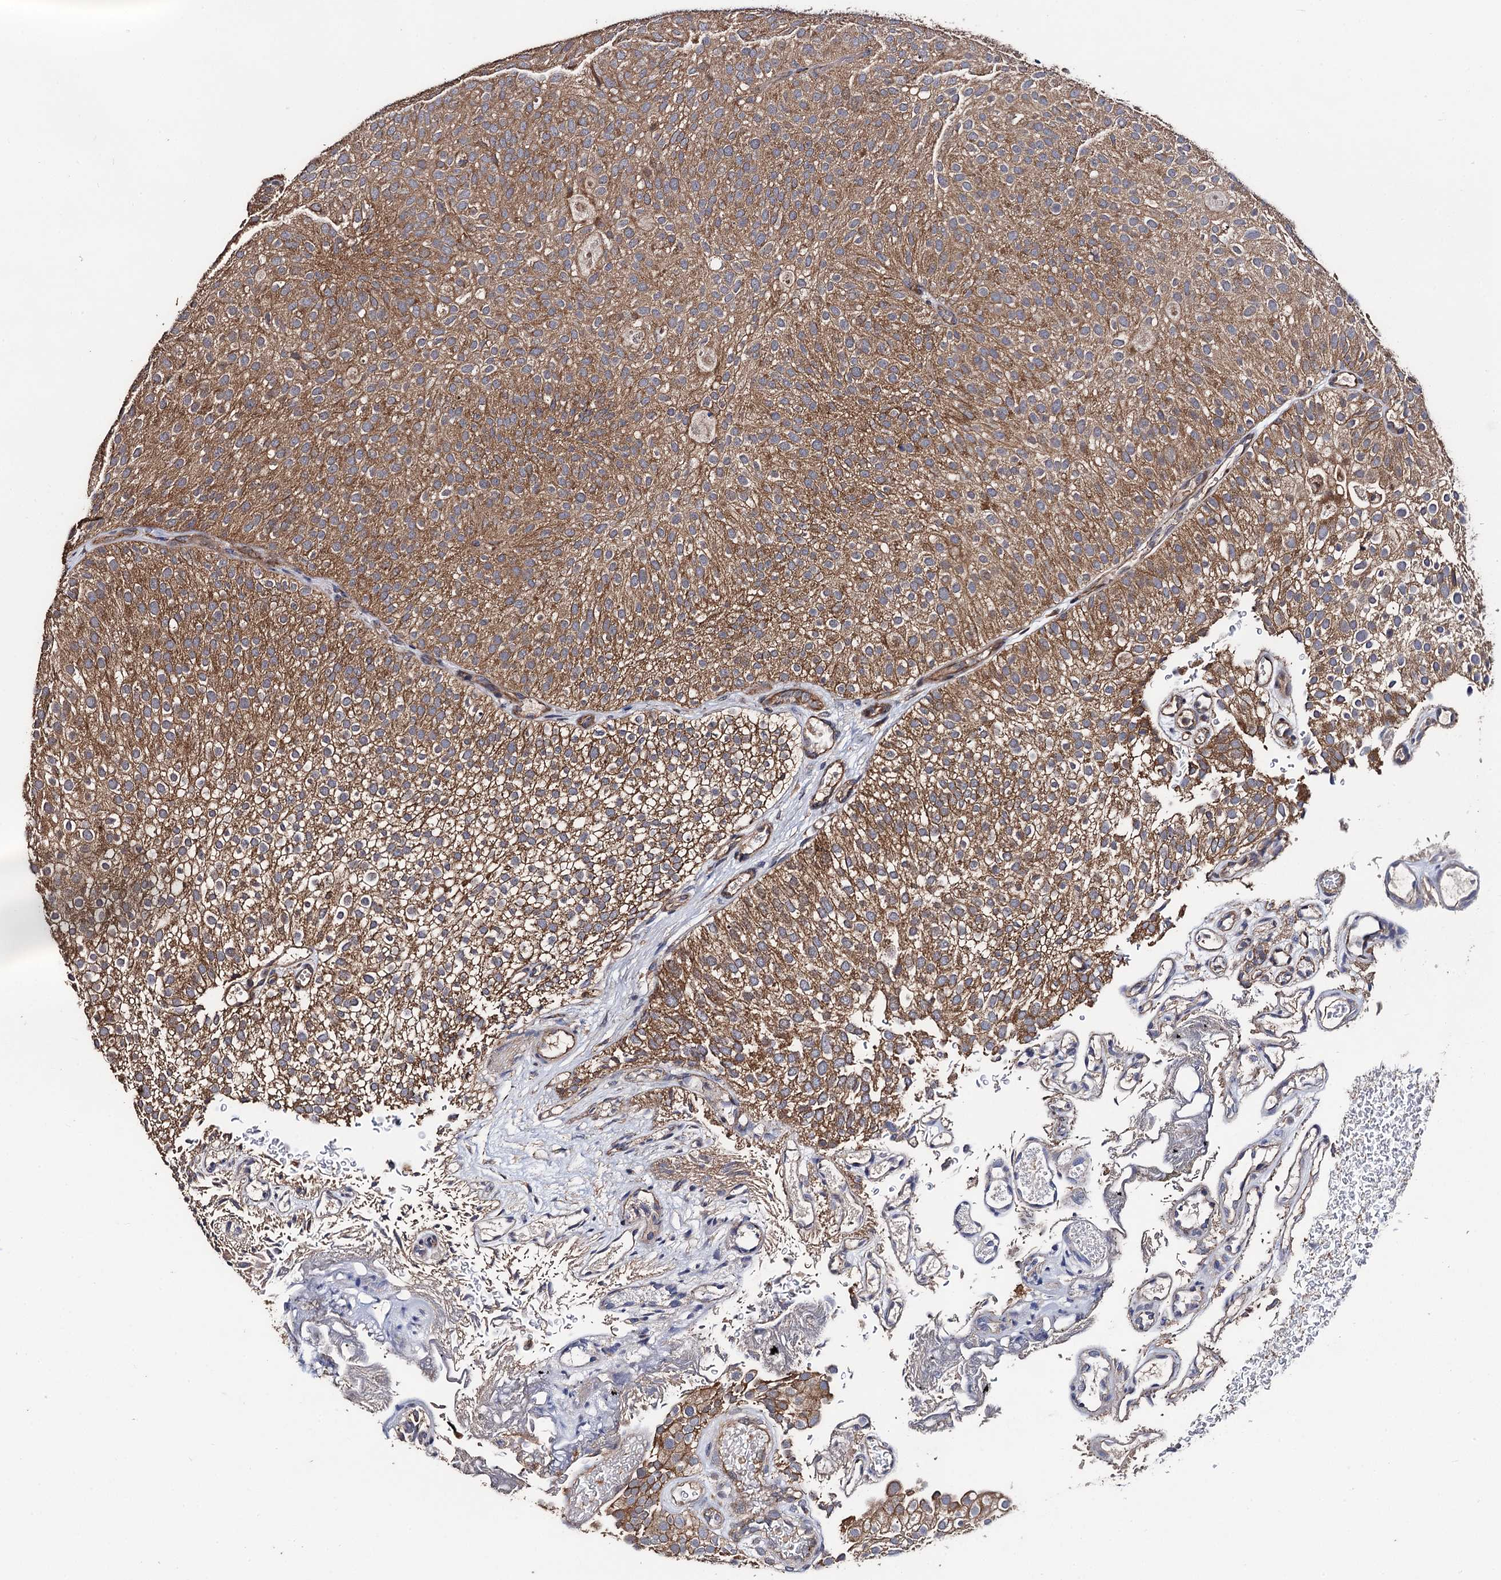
{"staining": {"intensity": "moderate", "quantity": ">75%", "location": "cytoplasmic/membranous"}, "tissue": "urothelial cancer", "cell_type": "Tumor cells", "image_type": "cancer", "snomed": [{"axis": "morphology", "description": "Urothelial carcinoma, Low grade"}, {"axis": "topography", "description": "Urinary bladder"}], "caption": "Immunohistochemical staining of human urothelial carcinoma (low-grade) demonstrates moderate cytoplasmic/membranous protein expression in about >75% of tumor cells. Nuclei are stained in blue.", "gene": "PPTC7", "patient": {"sex": "male", "age": 78}}